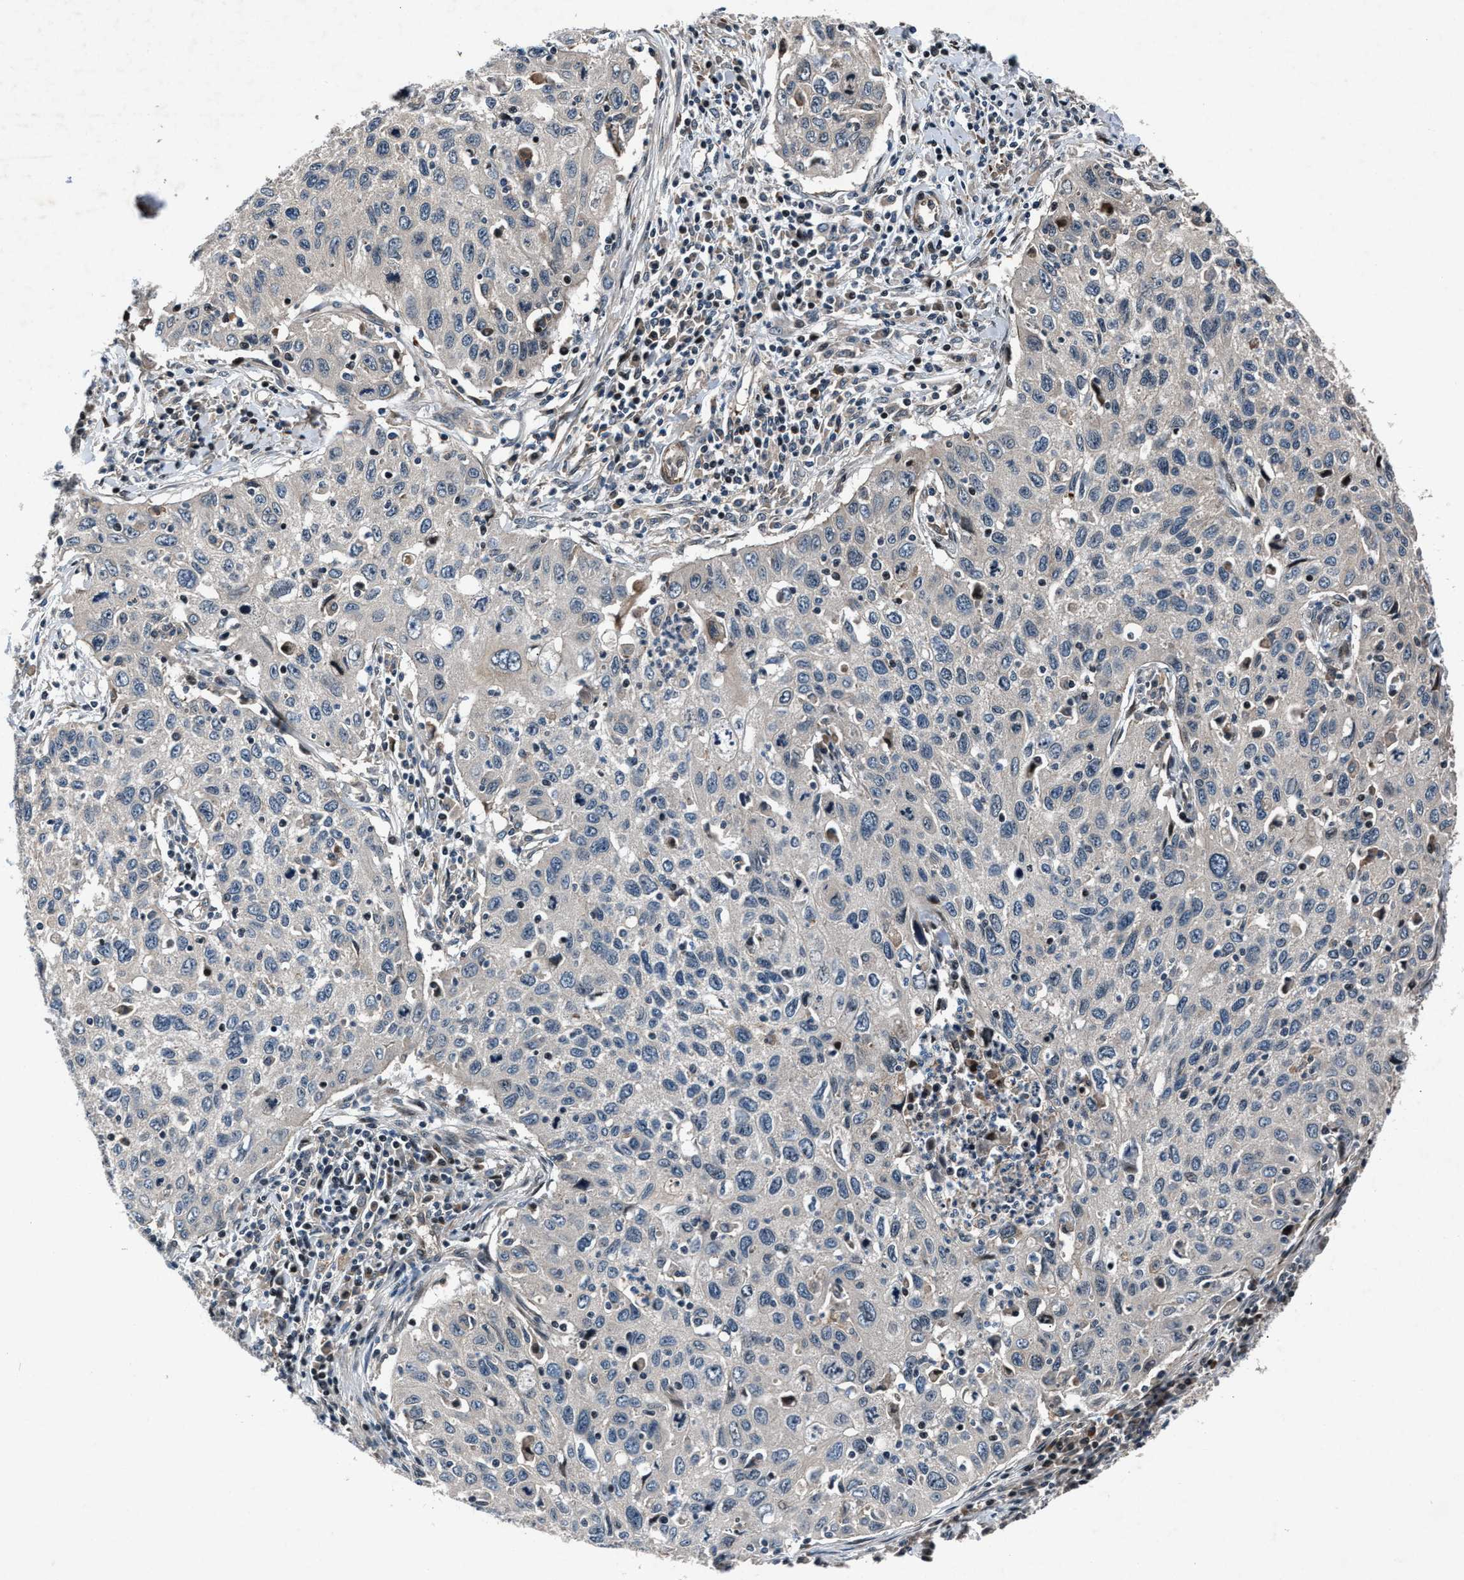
{"staining": {"intensity": "negative", "quantity": "none", "location": "none"}, "tissue": "cervical cancer", "cell_type": "Tumor cells", "image_type": "cancer", "snomed": [{"axis": "morphology", "description": "Squamous cell carcinoma, NOS"}, {"axis": "topography", "description": "Cervix"}], "caption": "High power microscopy micrograph of an IHC histopathology image of cervical cancer (squamous cell carcinoma), revealing no significant staining in tumor cells.", "gene": "DYNC2I1", "patient": {"sex": "female", "age": 53}}